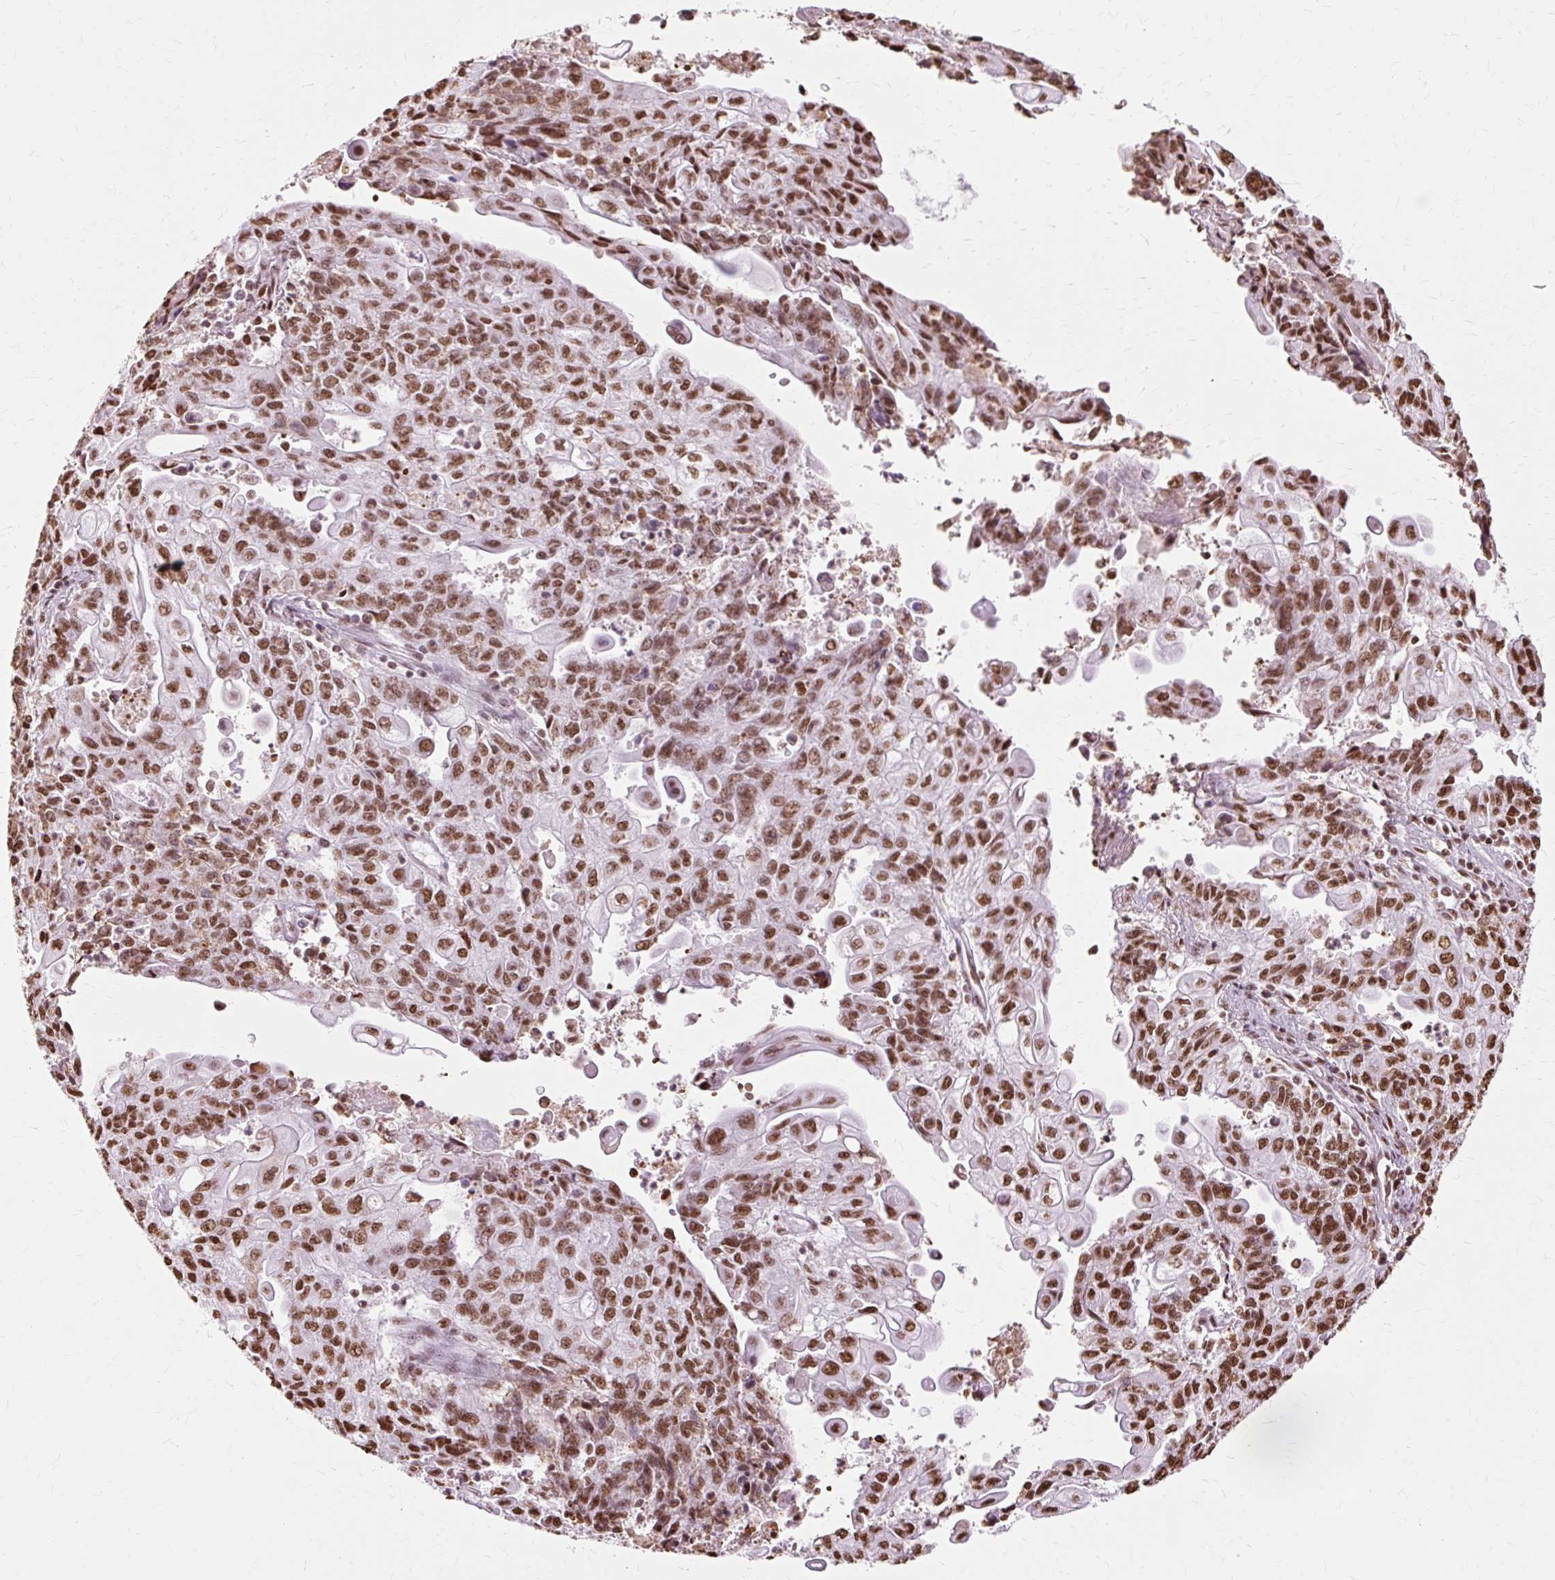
{"staining": {"intensity": "moderate", "quantity": ">75%", "location": "nuclear"}, "tissue": "endometrial cancer", "cell_type": "Tumor cells", "image_type": "cancer", "snomed": [{"axis": "morphology", "description": "Adenocarcinoma, NOS"}, {"axis": "topography", "description": "Endometrium"}], "caption": "Immunohistochemistry image of human endometrial cancer stained for a protein (brown), which reveals medium levels of moderate nuclear staining in approximately >75% of tumor cells.", "gene": "XRCC6", "patient": {"sex": "female", "age": 54}}